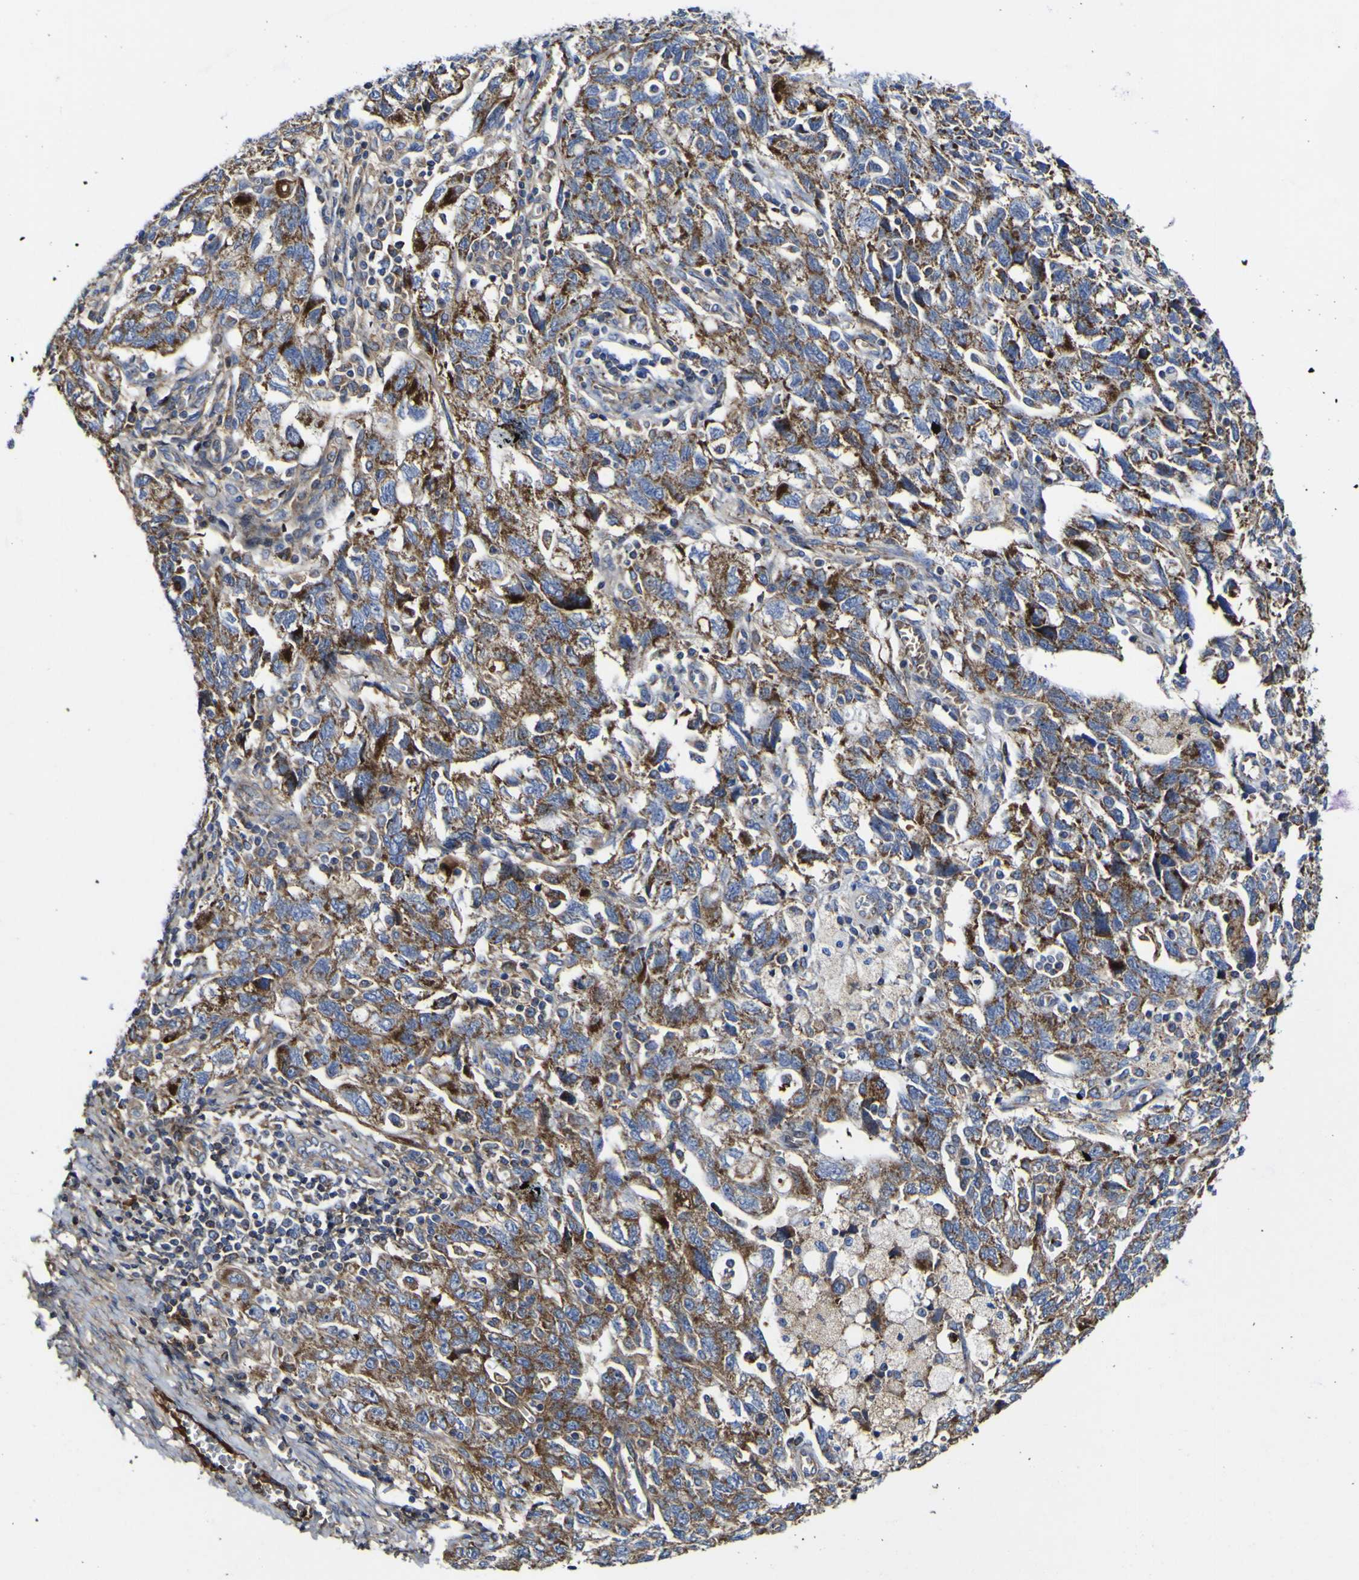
{"staining": {"intensity": "moderate", "quantity": ">75%", "location": "cytoplasmic/membranous"}, "tissue": "ovarian cancer", "cell_type": "Tumor cells", "image_type": "cancer", "snomed": [{"axis": "morphology", "description": "Carcinoma, NOS"}, {"axis": "morphology", "description": "Cystadenocarcinoma, serous, NOS"}, {"axis": "topography", "description": "Ovary"}], "caption": "Tumor cells show moderate cytoplasmic/membranous staining in approximately >75% of cells in ovarian cancer.", "gene": "CCDC90B", "patient": {"sex": "female", "age": 69}}